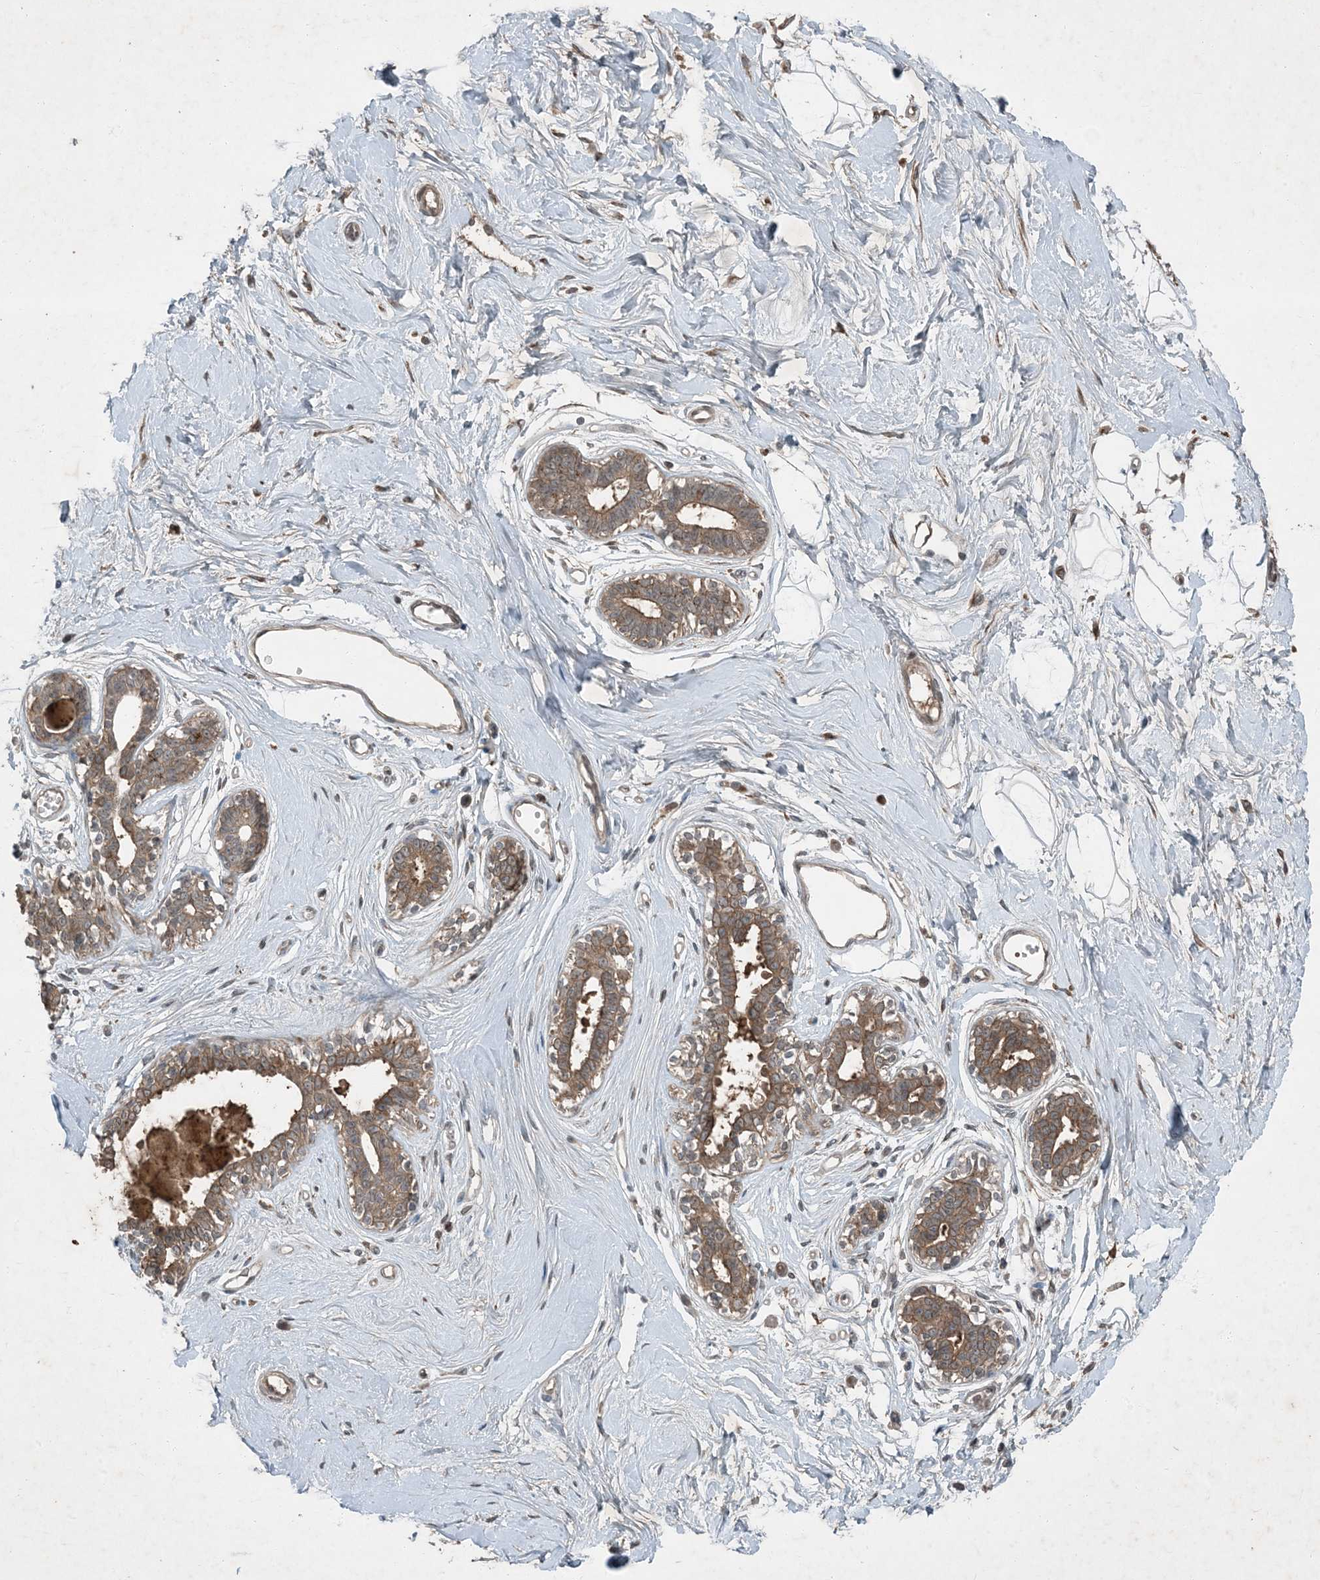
{"staining": {"intensity": "weak", "quantity": "<25%", "location": "cytoplasmic/membranous"}, "tissue": "breast", "cell_type": "Adipocytes", "image_type": "normal", "snomed": [{"axis": "morphology", "description": "Normal tissue, NOS"}, {"axis": "topography", "description": "Breast"}], "caption": "DAB (3,3'-diaminobenzidine) immunohistochemical staining of benign breast shows no significant expression in adipocytes.", "gene": "MDN1", "patient": {"sex": "female", "age": 45}}